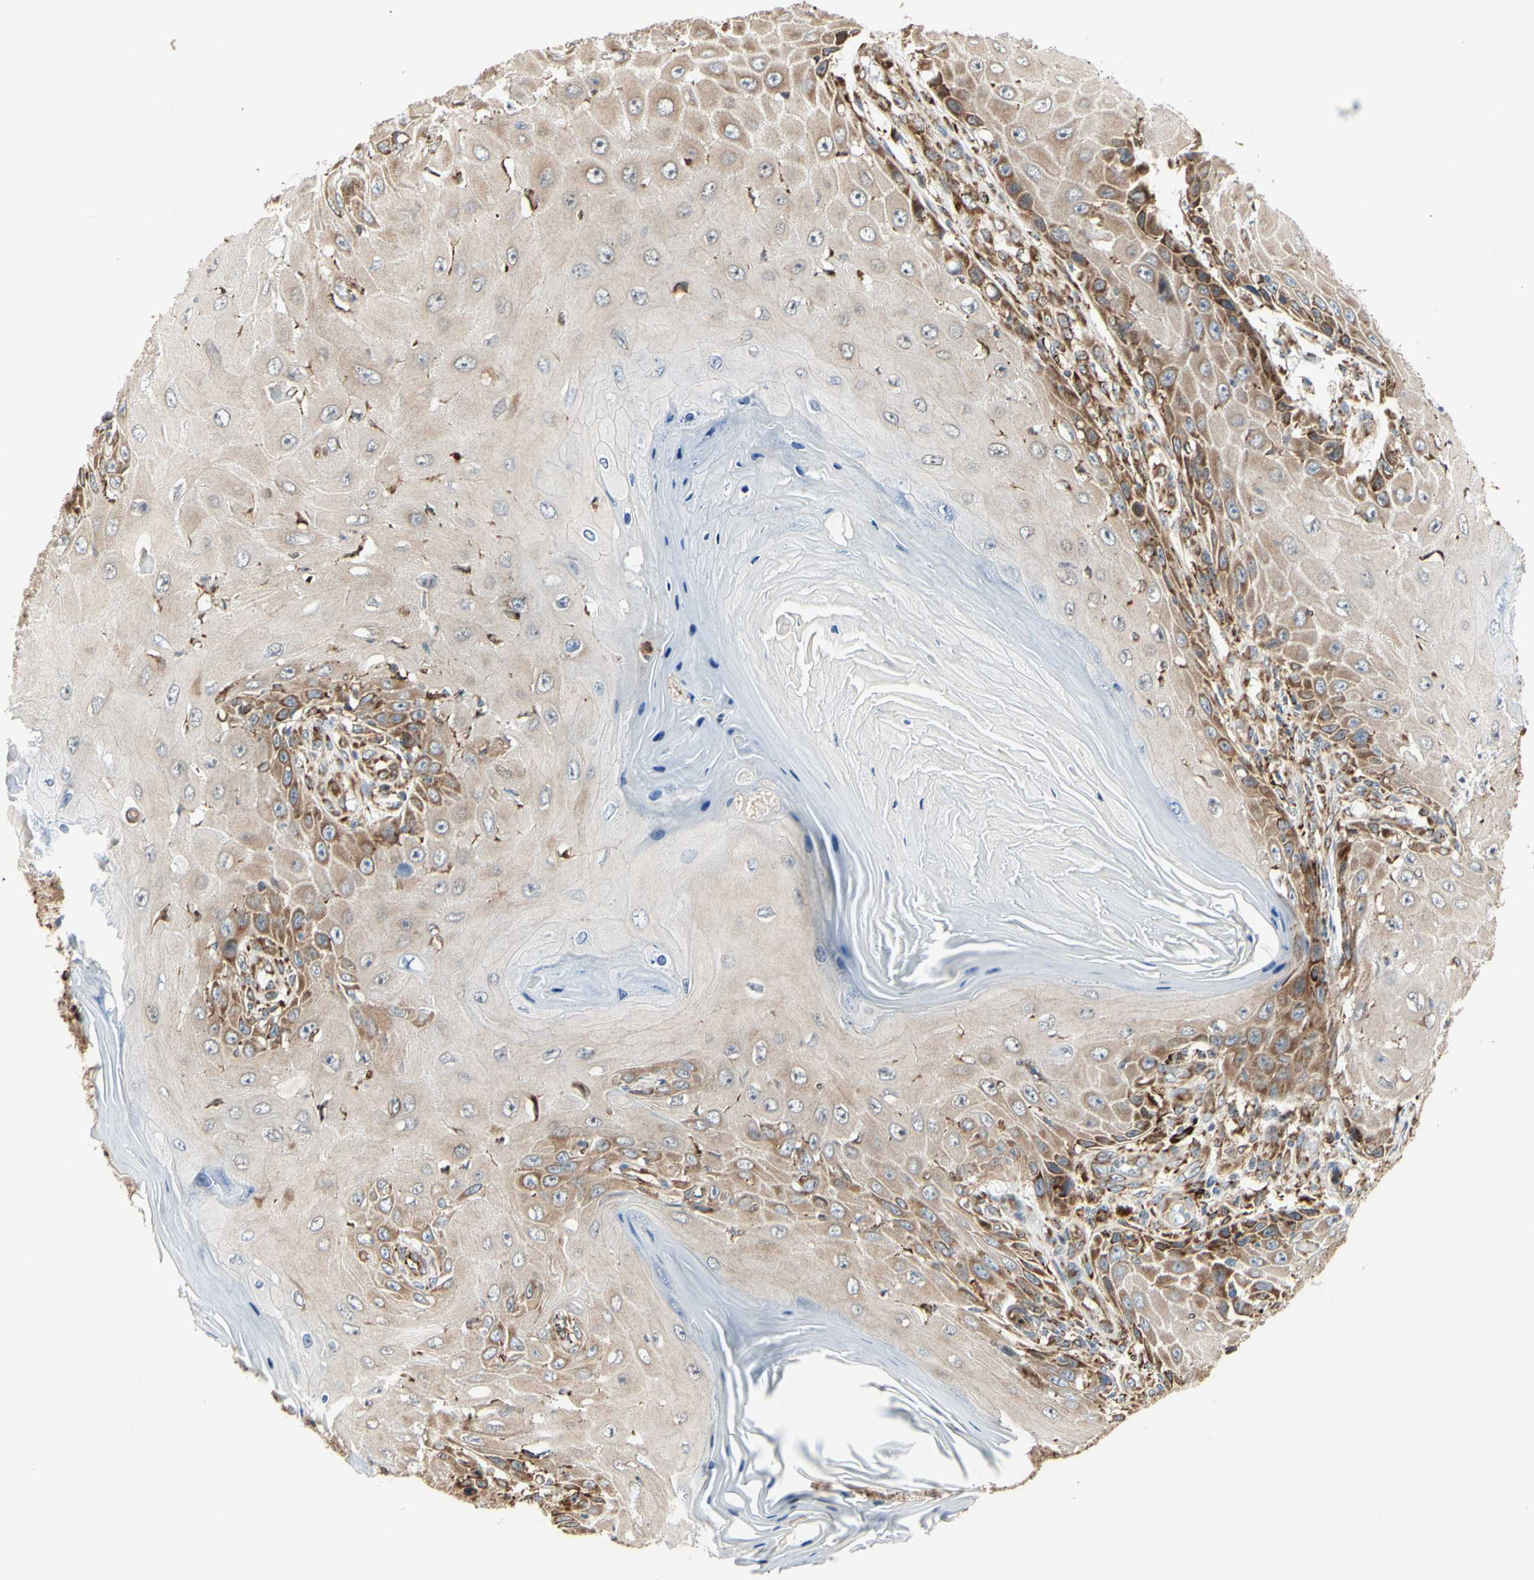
{"staining": {"intensity": "moderate", "quantity": "25%-75%", "location": "cytoplasmic/membranous"}, "tissue": "skin cancer", "cell_type": "Tumor cells", "image_type": "cancer", "snomed": [{"axis": "morphology", "description": "Squamous cell carcinoma, NOS"}, {"axis": "topography", "description": "Skin"}], "caption": "A brown stain labels moderate cytoplasmic/membranous positivity of a protein in skin cancer tumor cells.", "gene": "HSP90B1", "patient": {"sex": "female", "age": 73}}